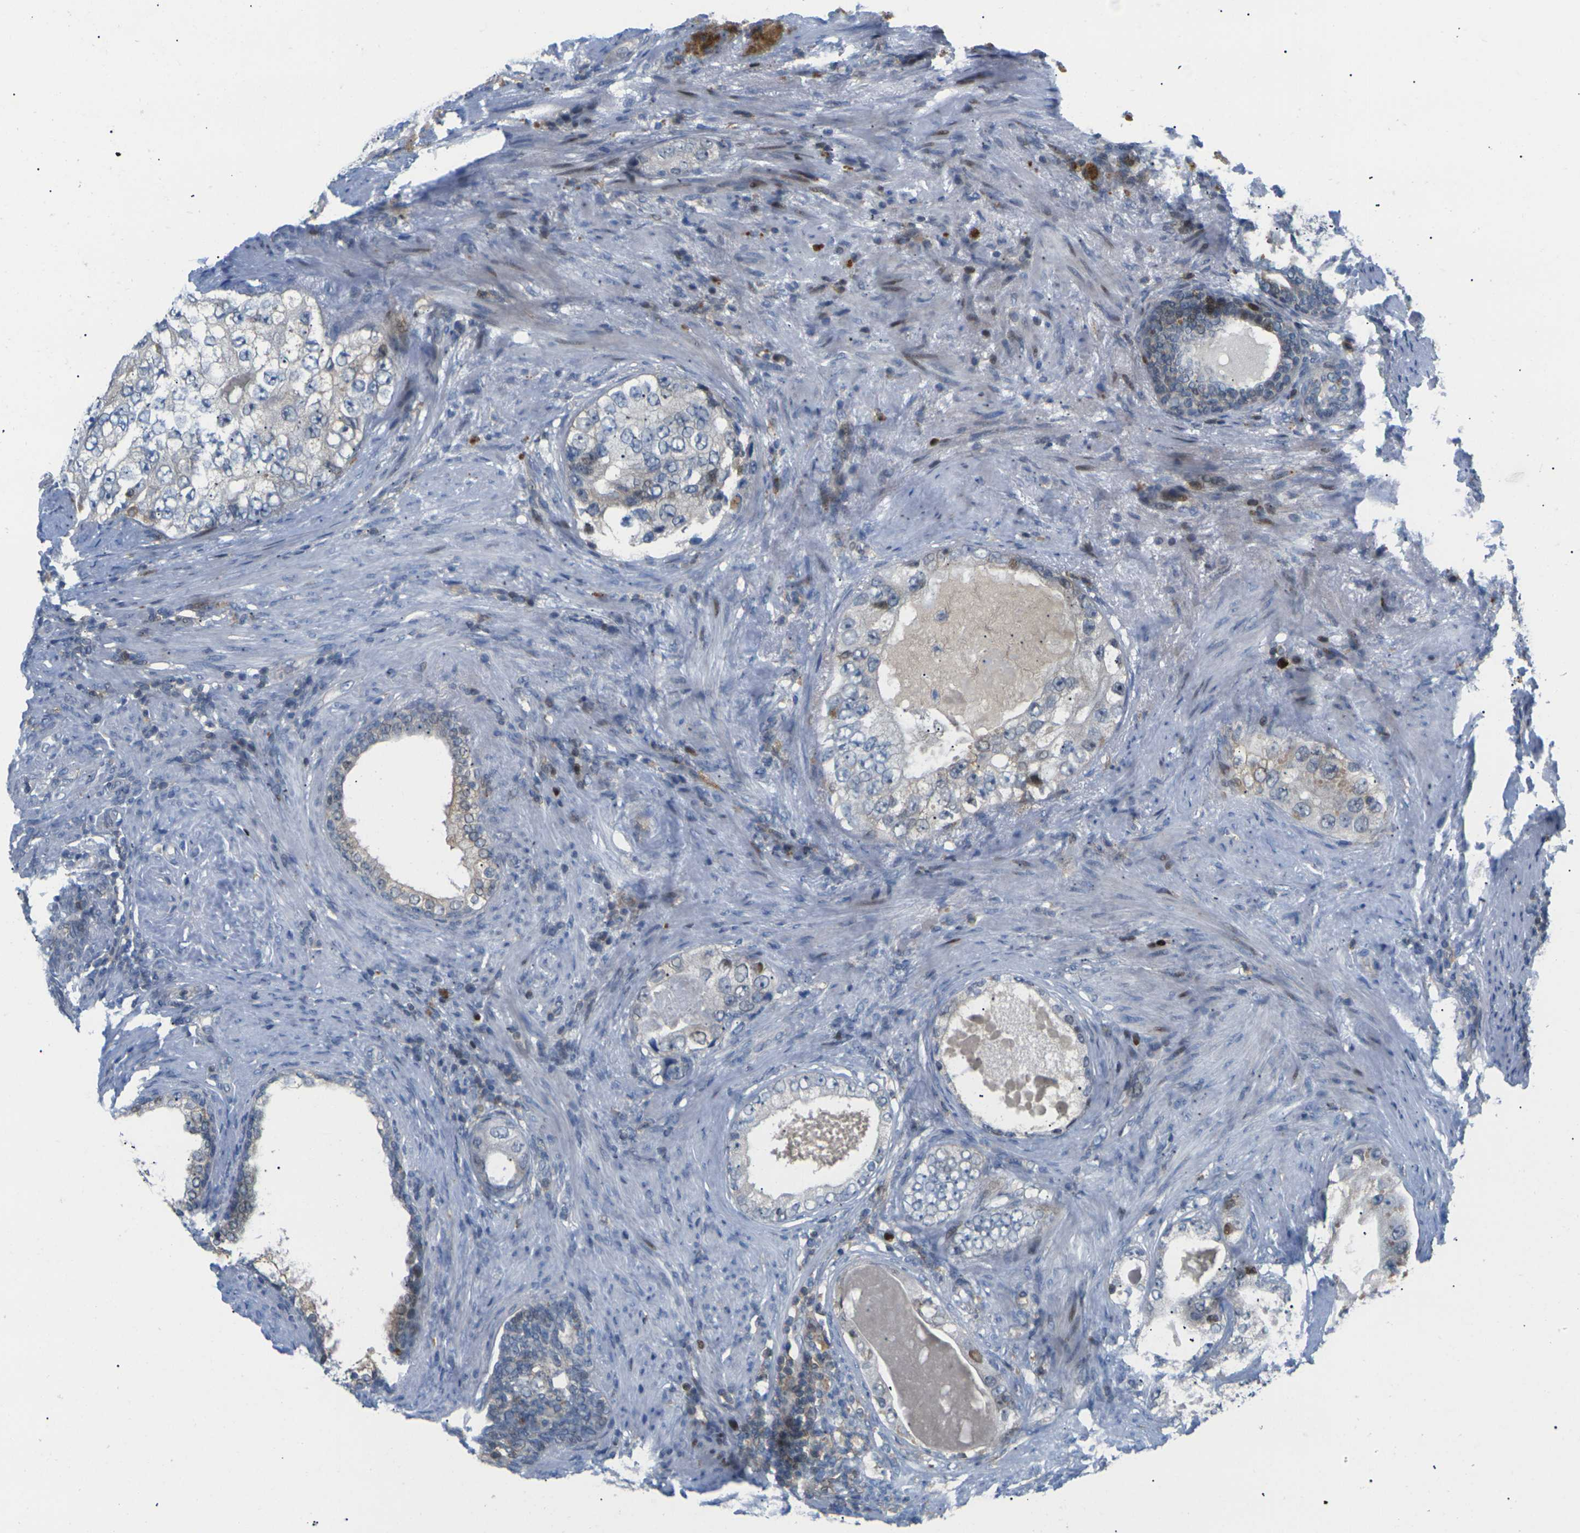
{"staining": {"intensity": "weak", "quantity": "<25%", "location": "cytoplasmic/membranous"}, "tissue": "prostate cancer", "cell_type": "Tumor cells", "image_type": "cancer", "snomed": [{"axis": "morphology", "description": "Adenocarcinoma, High grade"}, {"axis": "topography", "description": "Prostate"}], "caption": "Tumor cells are negative for protein expression in human adenocarcinoma (high-grade) (prostate). The staining is performed using DAB brown chromogen with nuclei counter-stained in using hematoxylin.", "gene": "RPS6KA3", "patient": {"sex": "male", "age": 66}}